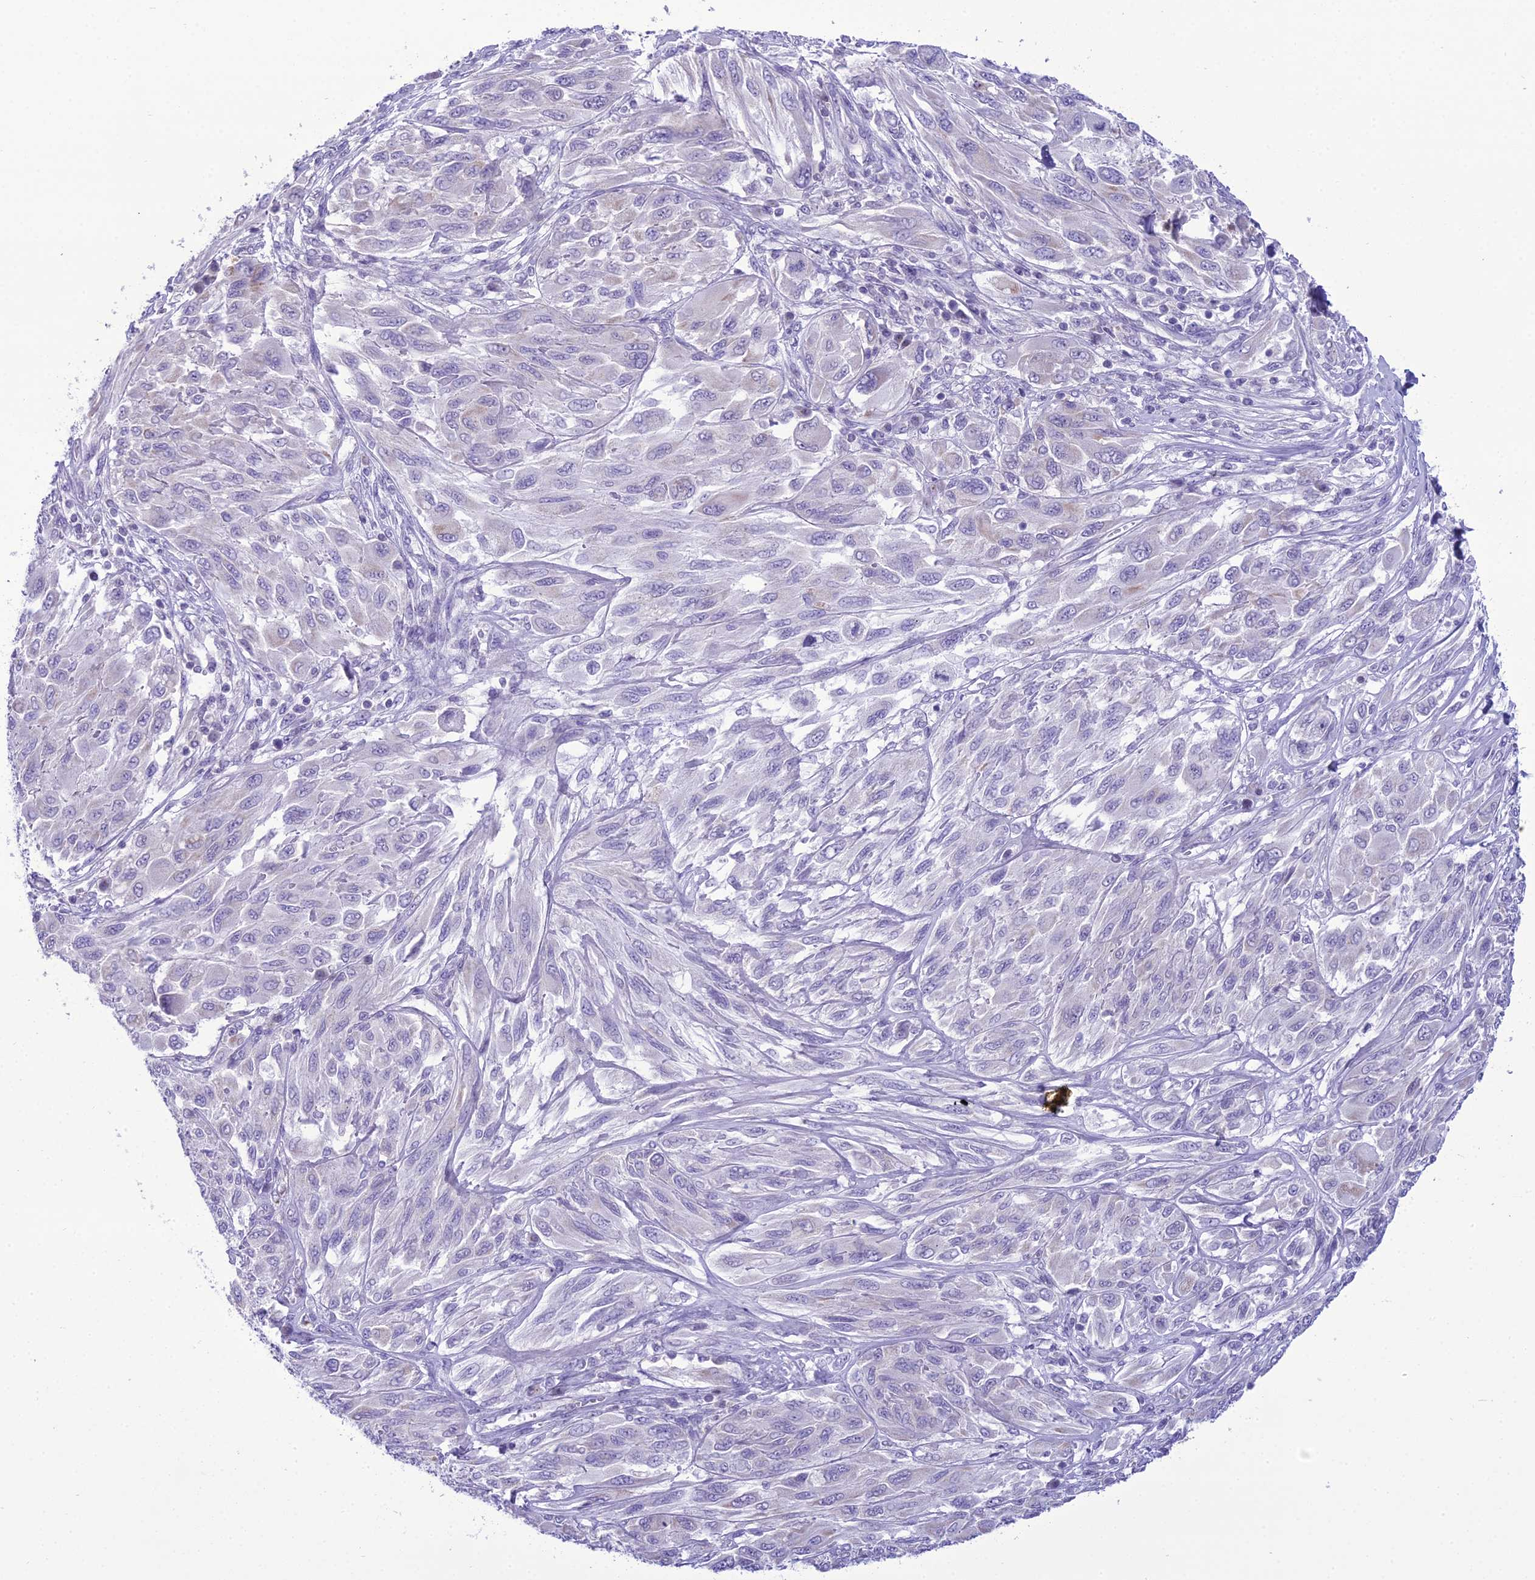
{"staining": {"intensity": "negative", "quantity": "none", "location": "none"}, "tissue": "melanoma", "cell_type": "Tumor cells", "image_type": "cancer", "snomed": [{"axis": "morphology", "description": "Malignant melanoma, NOS"}, {"axis": "topography", "description": "Skin"}], "caption": "DAB (3,3'-diaminobenzidine) immunohistochemical staining of human melanoma exhibits no significant expression in tumor cells.", "gene": "B9D2", "patient": {"sex": "female", "age": 91}}